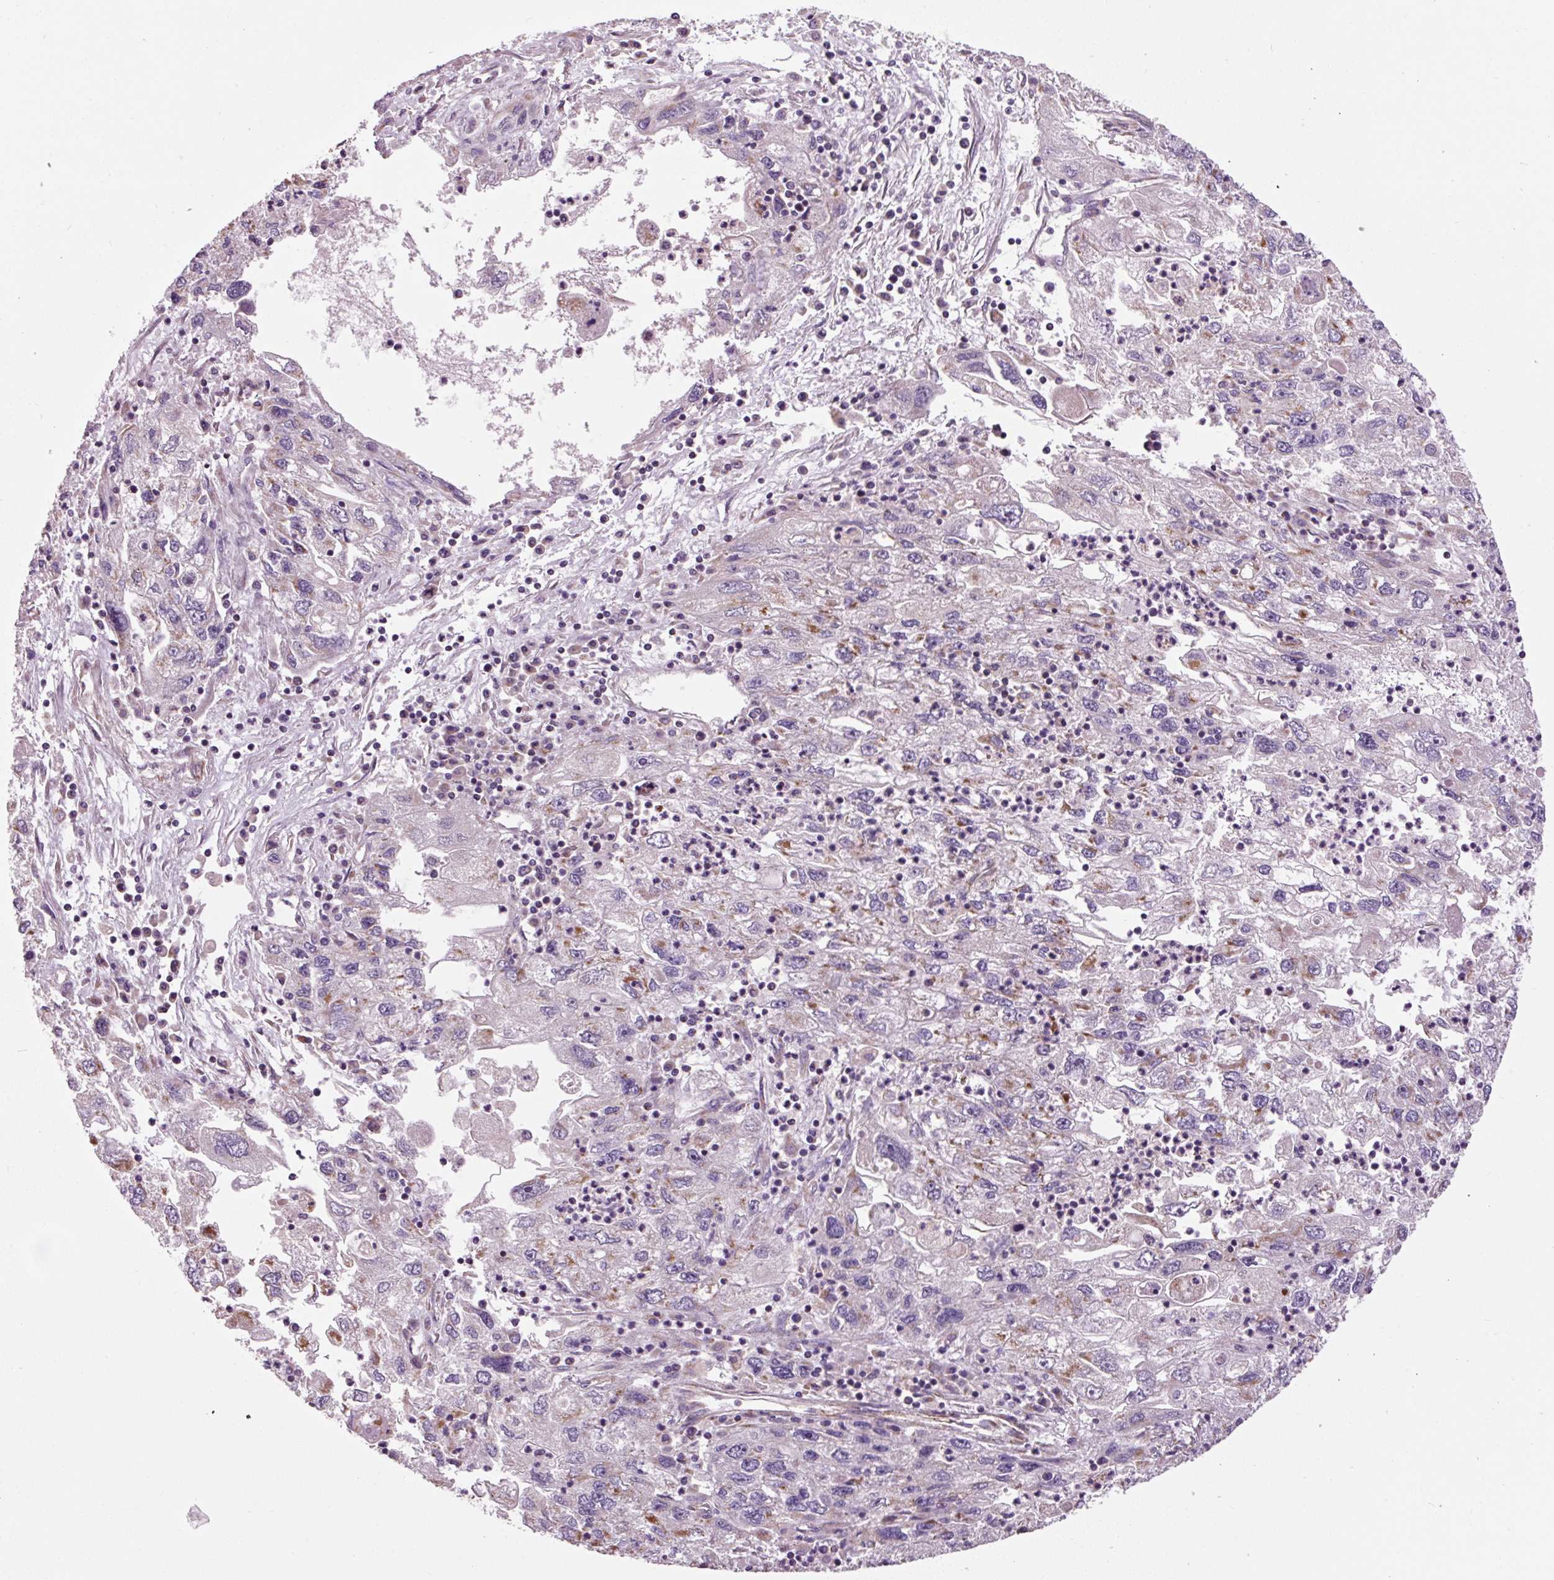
{"staining": {"intensity": "negative", "quantity": "none", "location": "none"}, "tissue": "endometrial cancer", "cell_type": "Tumor cells", "image_type": "cancer", "snomed": [{"axis": "morphology", "description": "Adenocarcinoma, NOS"}, {"axis": "topography", "description": "Endometrium"}], "caption": "Protein analysis of endometrial cancer (adenocarcinoma) shows no significant expression in tumor cells.", "gene": "NDUFB4", "patient": {"sex": "female", "age": 49}}